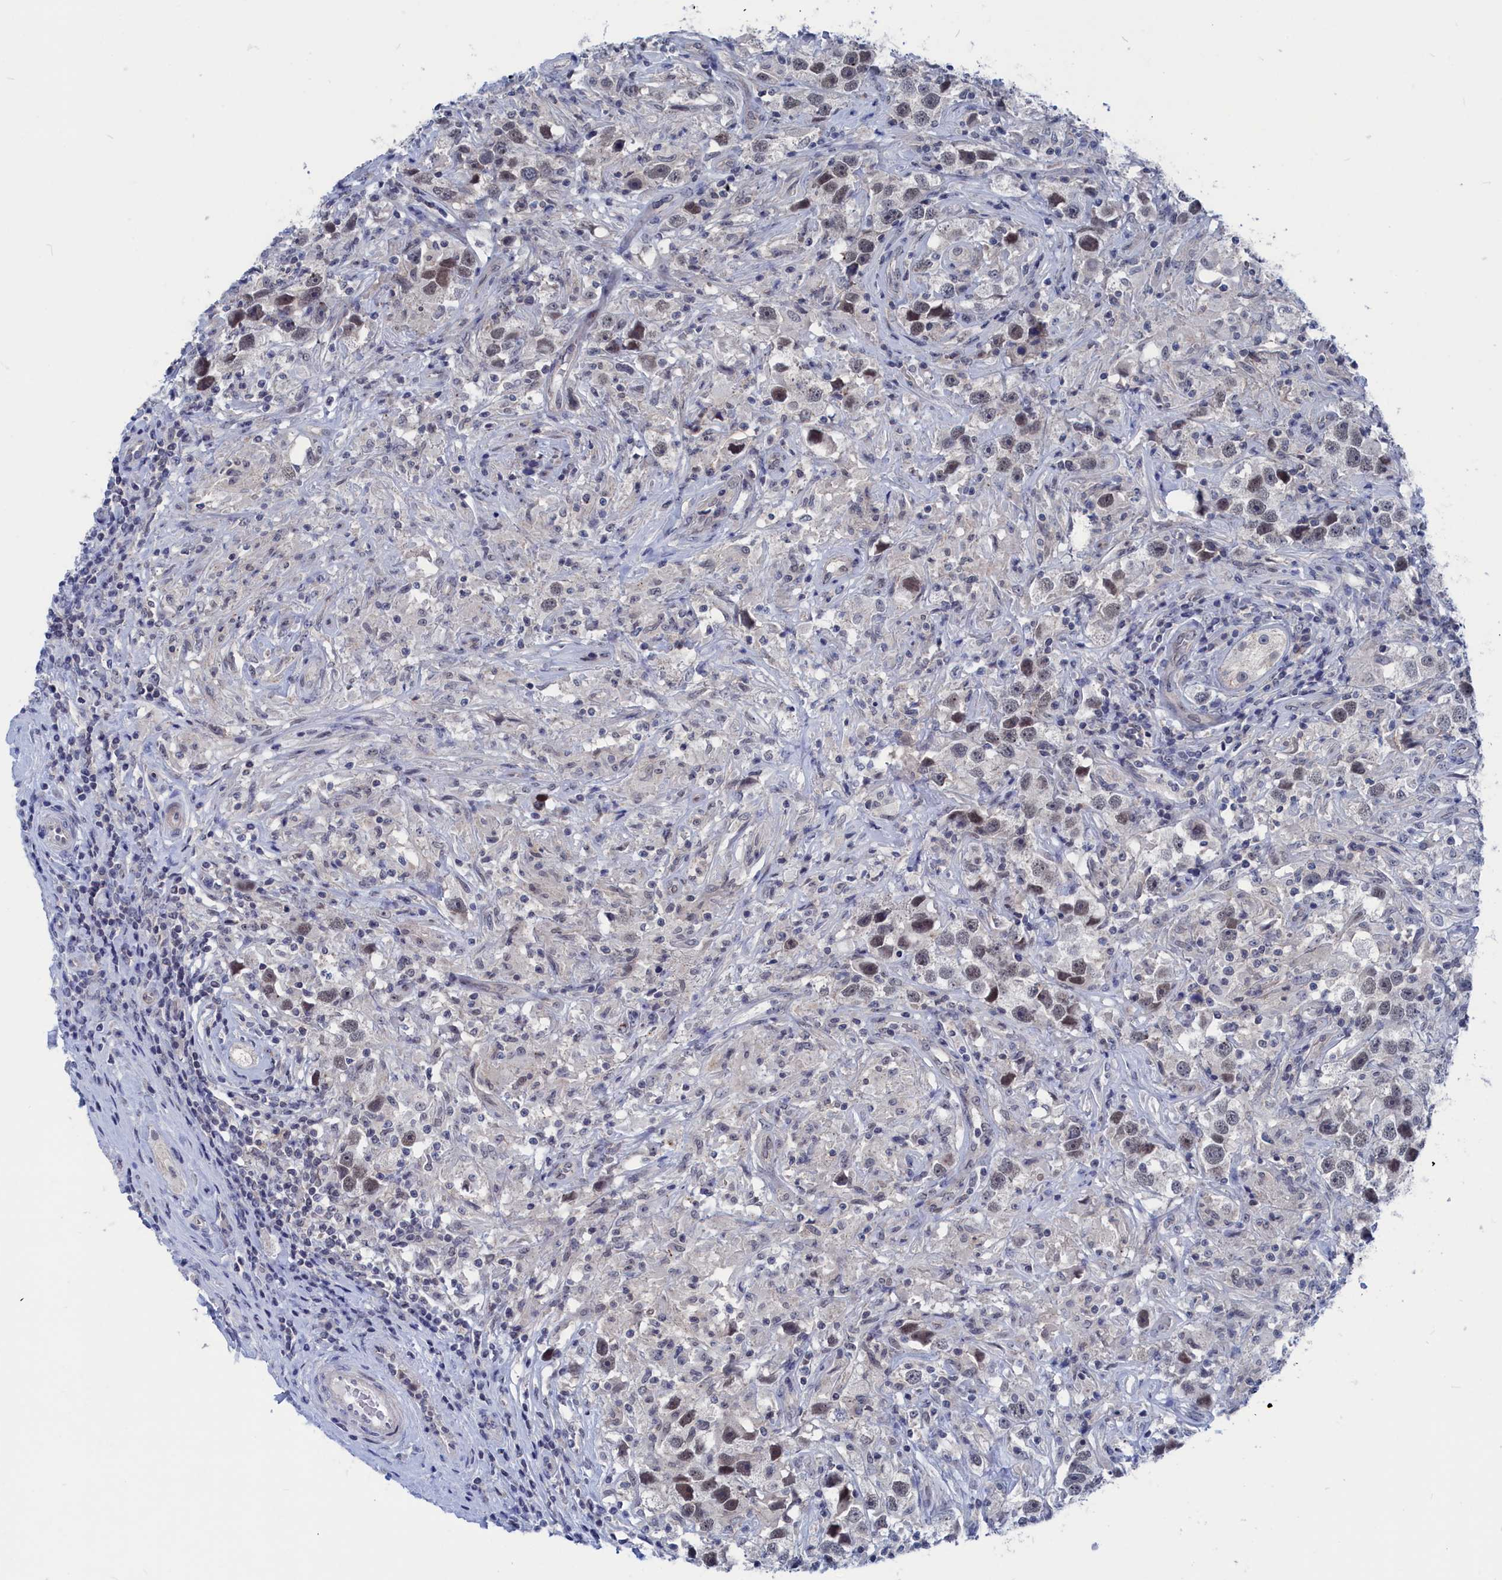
{"staining": {"intensity": "weak", "quantity": "<25%", "location": "nuclear"}, "tissue": "testis cancer", "cell_type": "Tumor cells", "image_type": "cancer", "snomed": [{"axis": "morphology", "description": "Seminoma, NOS"}, {"axis": "topography", "description": "Testis"}], "caption": "Testis seminoma was stained to show a protein in brown. There is no significant expression in tumor cells.", "gene": "MARCHF3", "patient": {"sex": "male", "age": 49}}